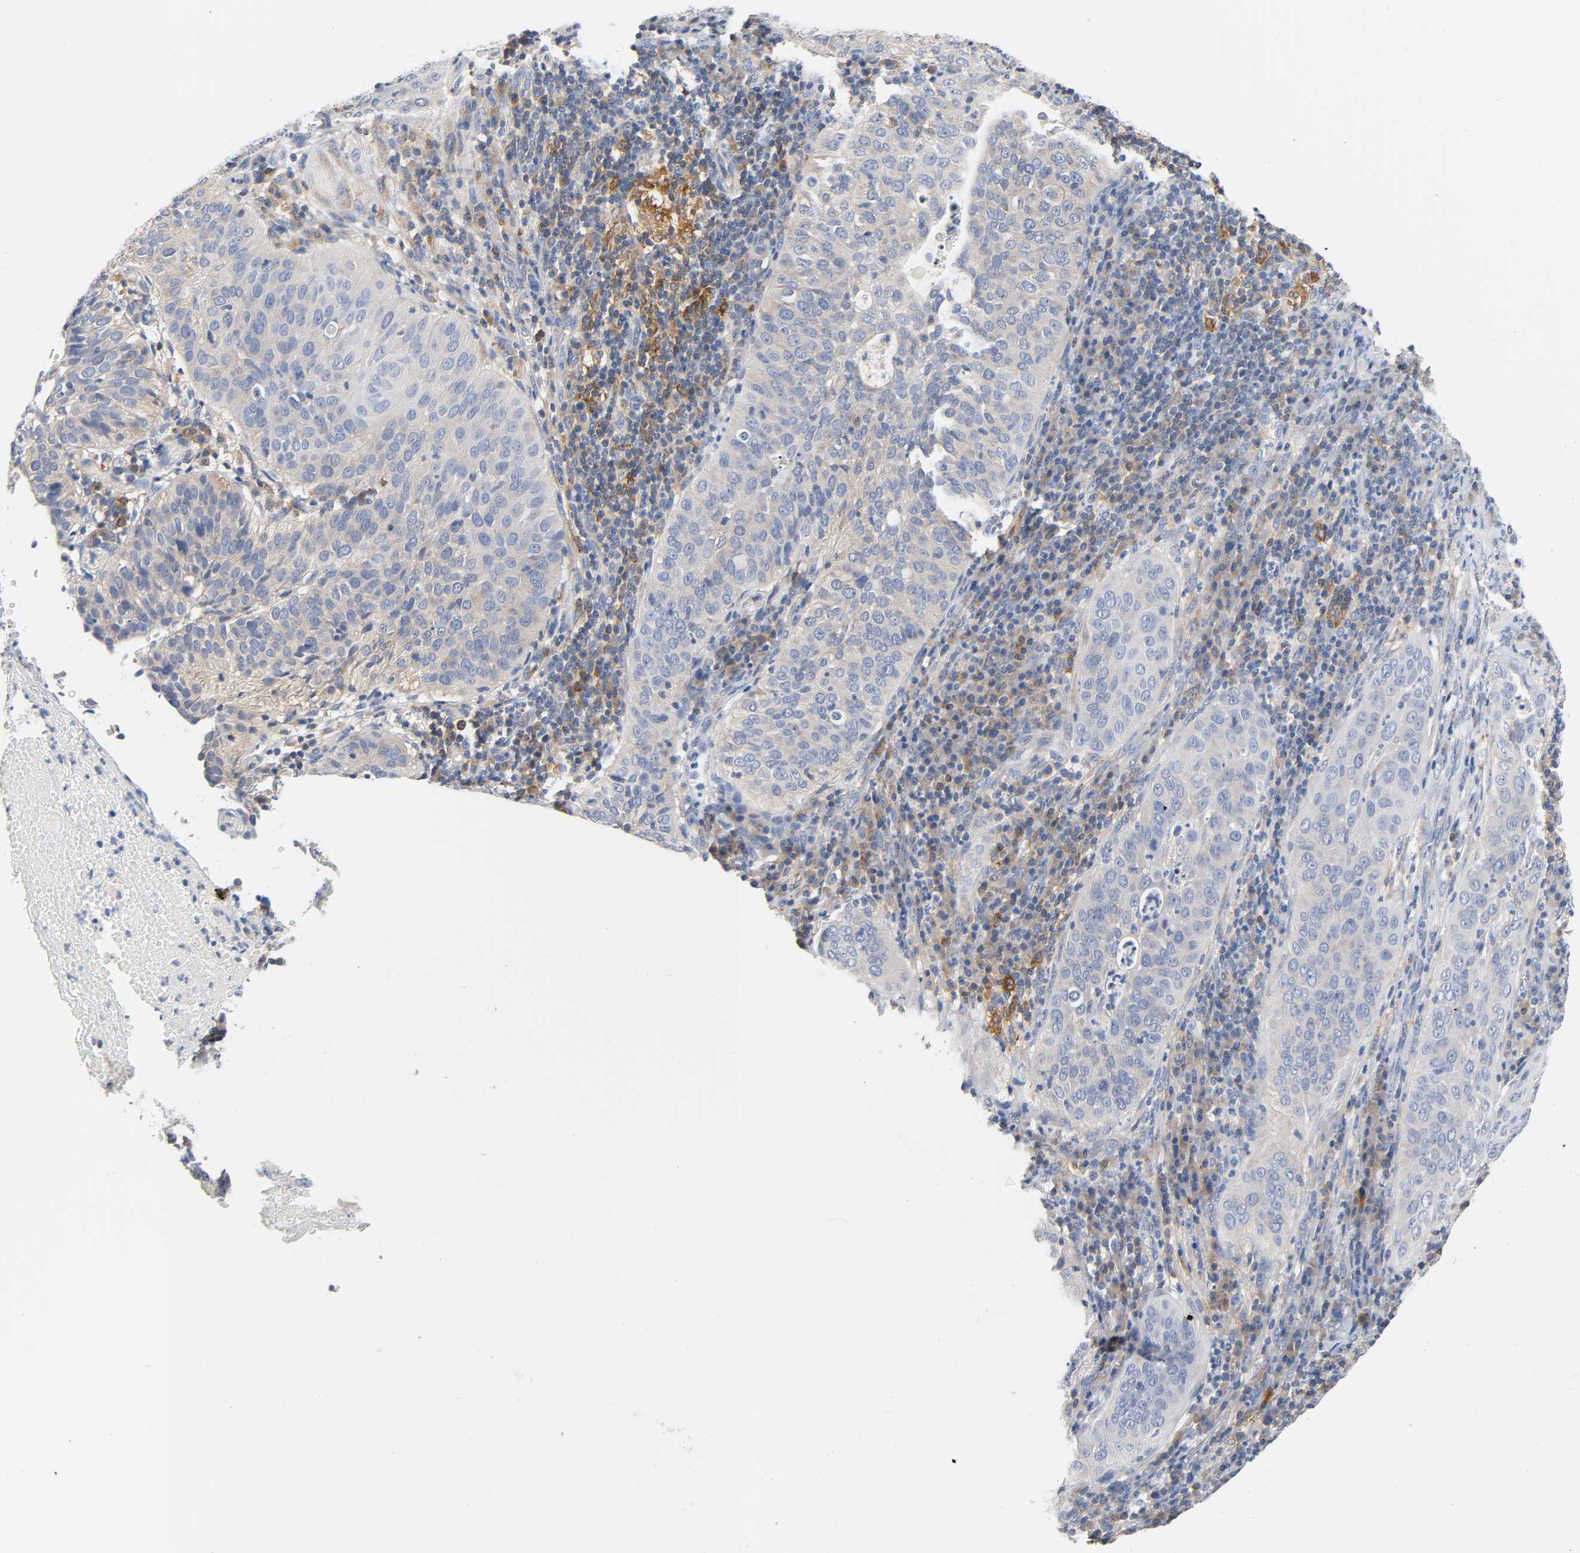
{"staining": {"intensity": "negative", "quantity": "none", "location": "none"}, "tissue": "cervical cancer", "cell_type": "Tumor cells", "image_type": "cancer", "snomed": [{"axis": "morphology", "description": "Squamous cell carcinoma, NOS"}, {"axis": "topography", "description": "Cervix"}], "caption": "Protein analysis of cervical cancer (squamous cell carcinoma) demonstrates no significant staining in tumor cells. The staining is performed using DAB (3,3'-diaminobenzidine) brown chromogen with nuclei counter-stained in using hematoxylin.", "gene": "MALT1", "patient": {"sex": "female", "age": 39}}